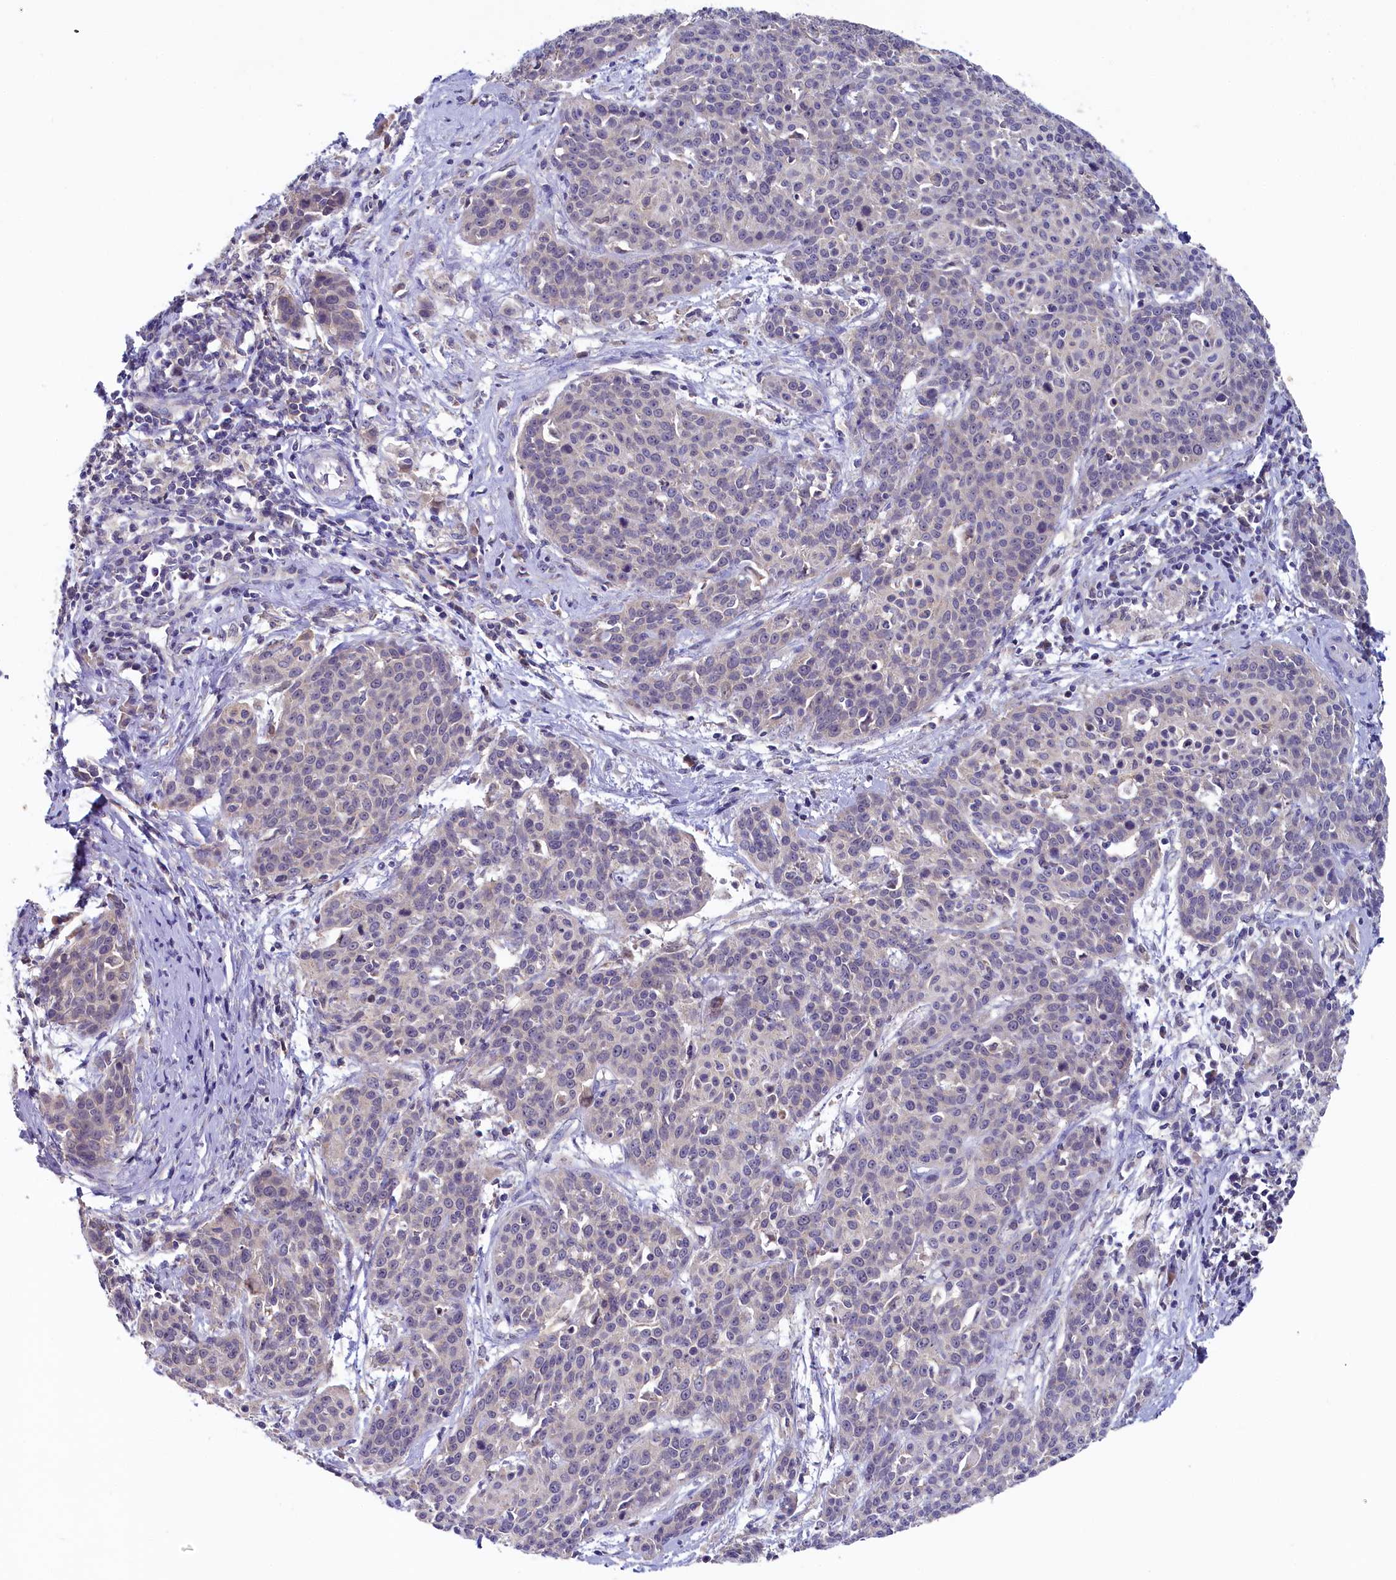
{"staining": {"intensity": "negative", "quantity": "none", "location": "none"}, "tissue": "cervical cancer", "cell_type": "Tumor cells", "image_type": "cancer", "snomed": [{"axis": "morphology", "description": "Squamous cell carcinoma, NOS"}, {"axis": "topography", "description": "Cervix"}], "caption": "DAB immunohistochemical staining of human cervical squamous cell carcinoma demonstrates no significant positivity in tumor cells.", "gene": "SPINK9", "patient": {"sex": "female", "age": 38}}